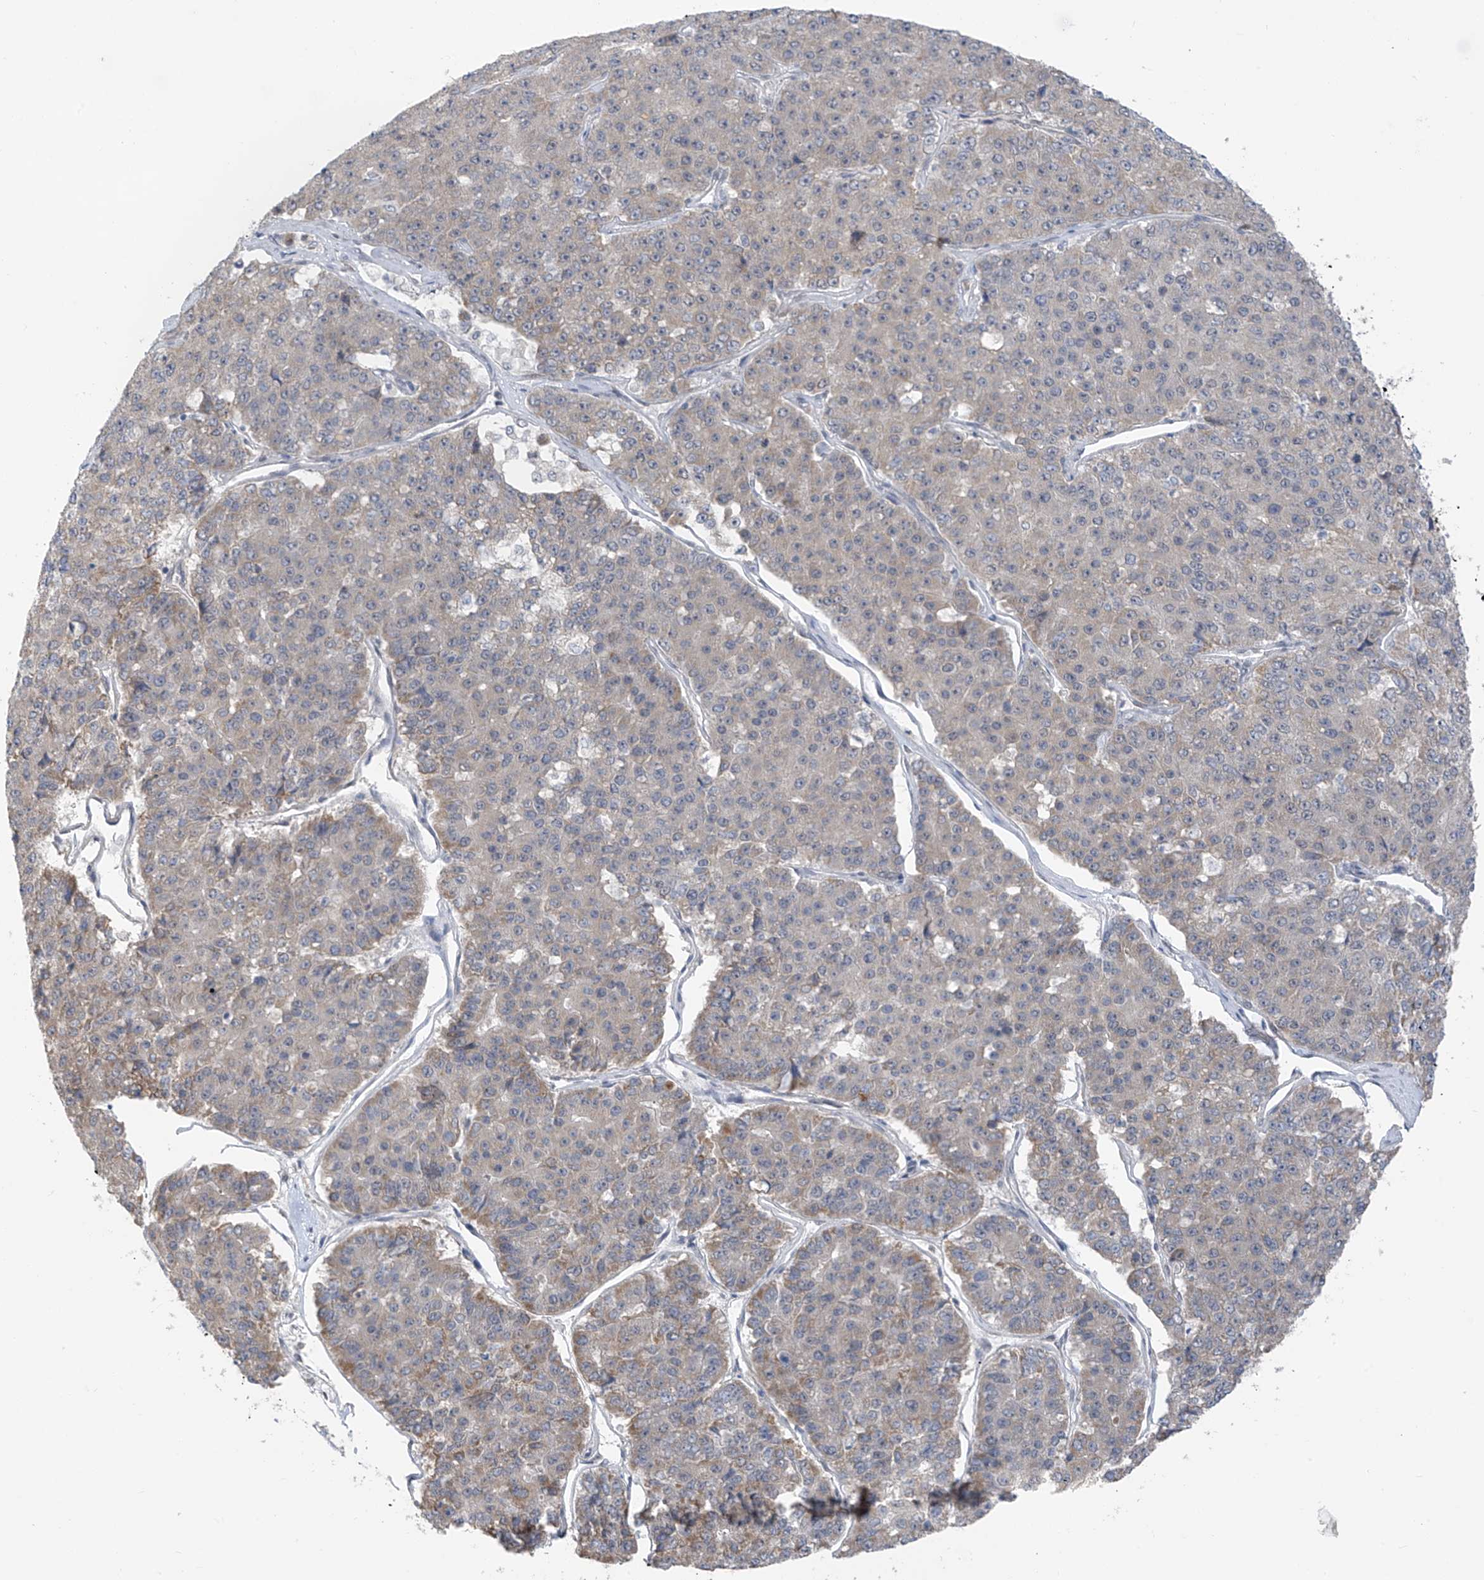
{"staining": {"intensity": "weak", "quantity": "<25%", "location": "cytoplasmic/membranous"}, "tissue": "pancreatic cancer", "cell_type": "Tumor cells", "image_type": "cancer", "snomed": [{"axis": "morphology", "description": "Adenocarcinoma, NOS"}, {"axis": "topography", "description": "Pancreas"}], "caption": "This micrograph is of pancreatic cancer stained with immunohistochemistry to label a protein in brown with the nuclei are counter-stained blue. There is no positivity in tumor cells.", "gene": "CYP4V2", "patient": {"sex": "male", "age": 50}}